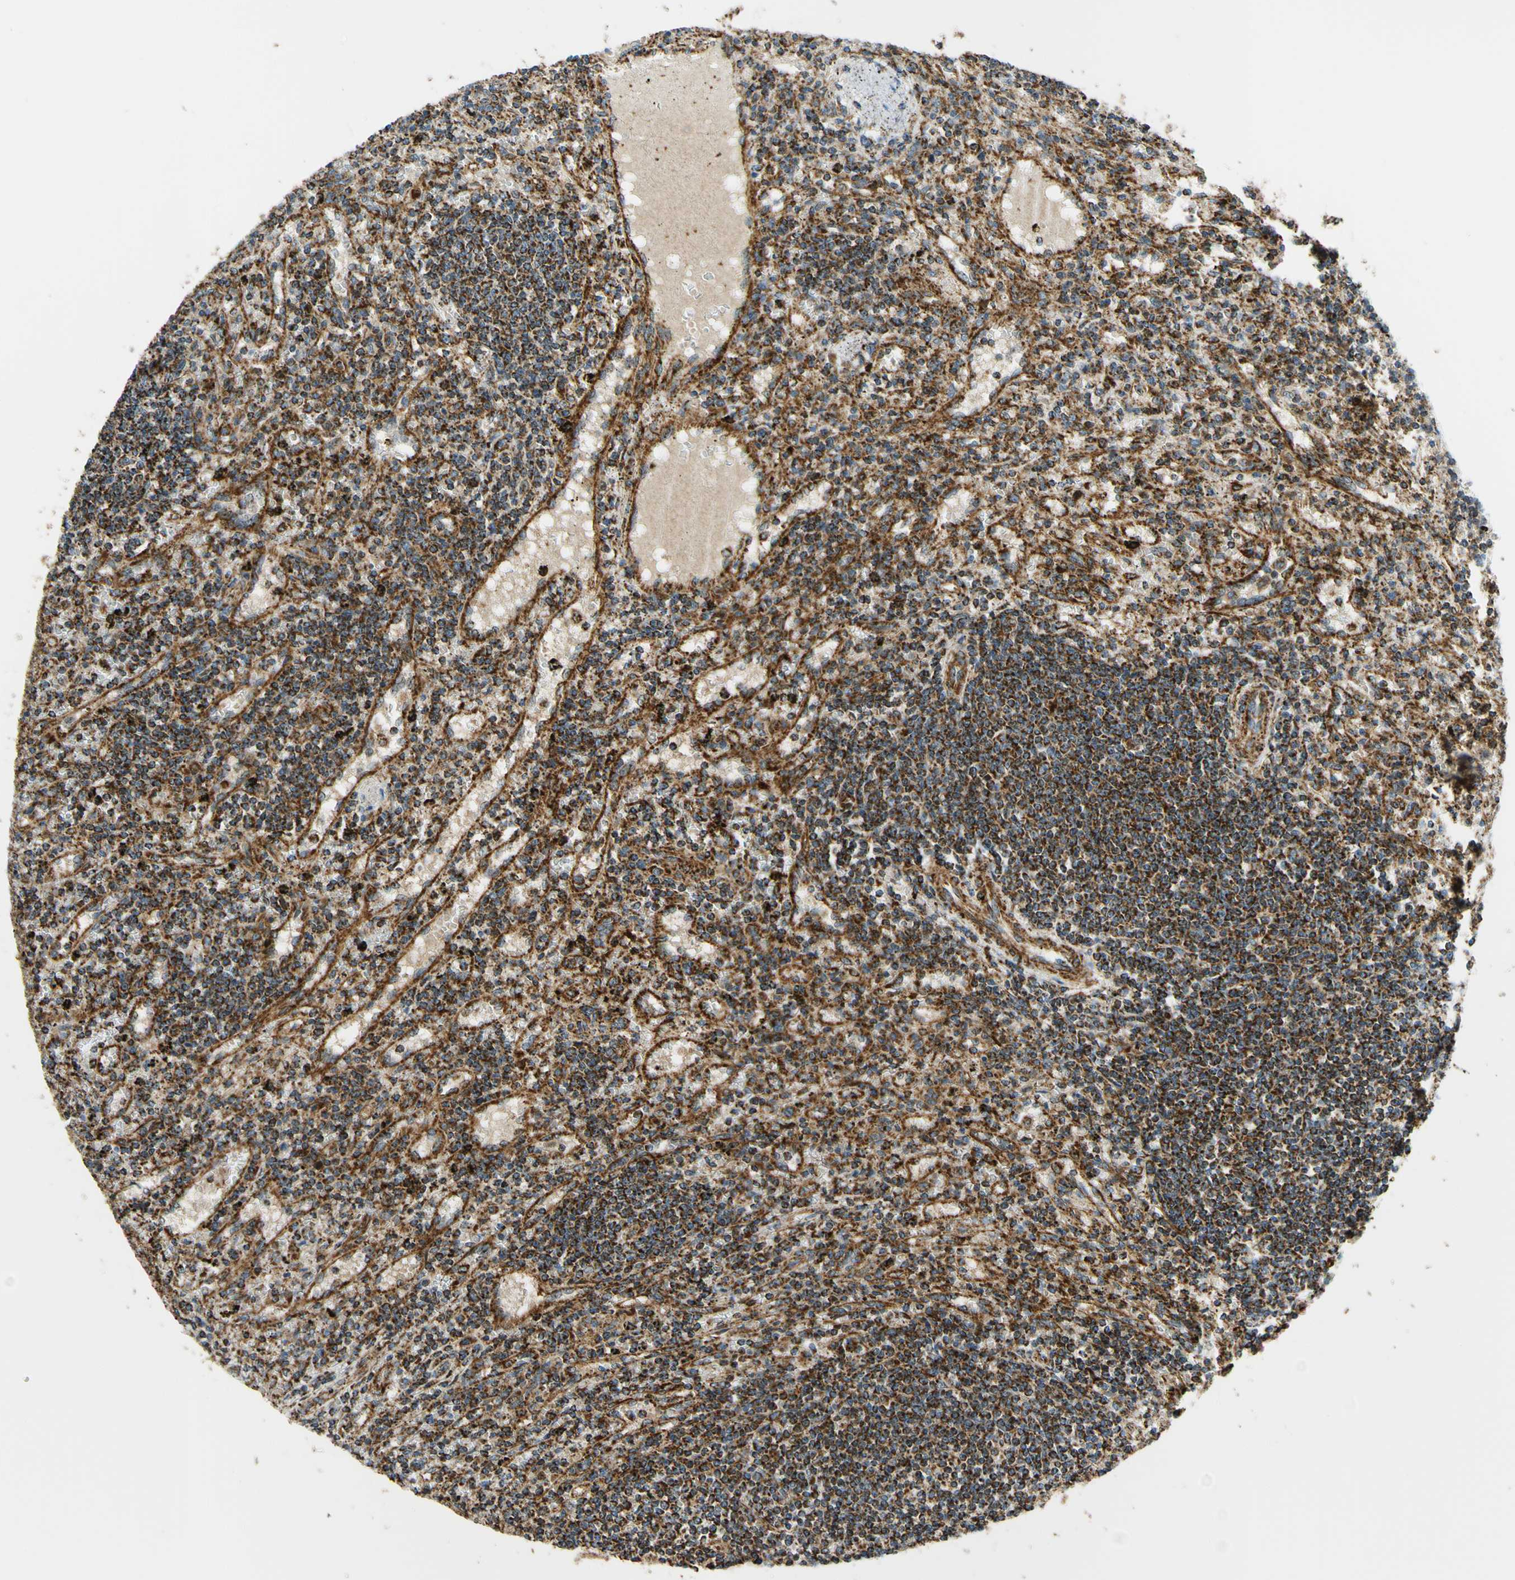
{"staining": {"intensity": "strong", "quantity": ">75%", "location": "cytoplasmic/membranous"}, "tissue": "lymphoma", "cell_type": "Tumor cells", "image_type": "cancer", "snomed": [{"axis": "morphology", "description": "Malignant lymphoma, non-Hodgkin's type, Low grade"}, {"axis": "topography", "description": "Spleen"}], "caption": "Malignant lymphoma, non-Hodgkin's type (low-grade) stained with a protein marker displays strong staining in tumor cells.", "gene": "MAVS", "patient": {"sex": "male", "age": 76}}